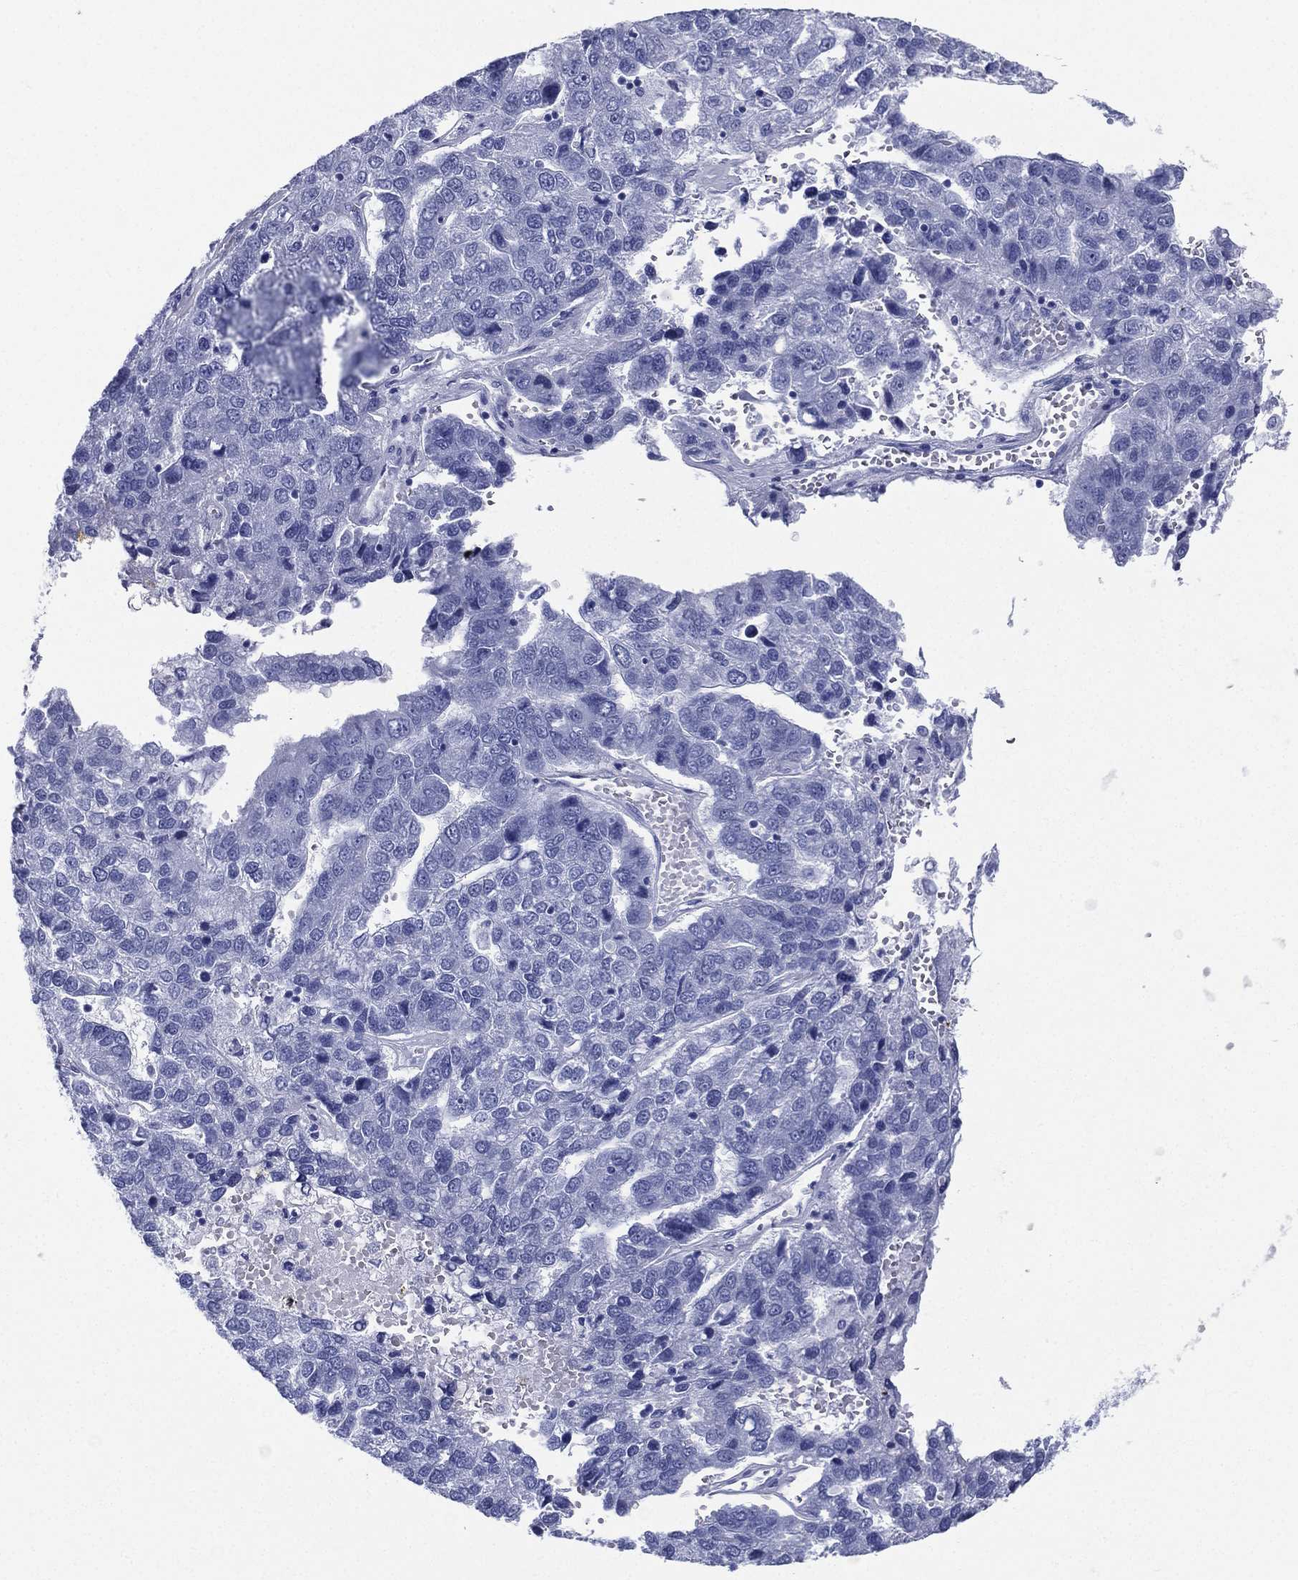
{"staining": {"intensity": "negative", "quantity": "none", "location": "none"}, "tissue": "pancreatic cancer", "cell_type": "Tumor cells", "image_type": "cancer", "snomed": [{"axis": "morphology", "description": "Adenocarcinoma, NOS"}, {"axis": "topography", "description": "Pancreas"}], "caption": "Immunohistochemical staining of pancreatic cancer (adenocarcinoma) shows no significant staining in tumor cells. (Immunohistochemistry (ihc), brightfield microscopy, high magnification).", "gene": "RSPH4A", "patient": {"sex": "female", "age": 61}}